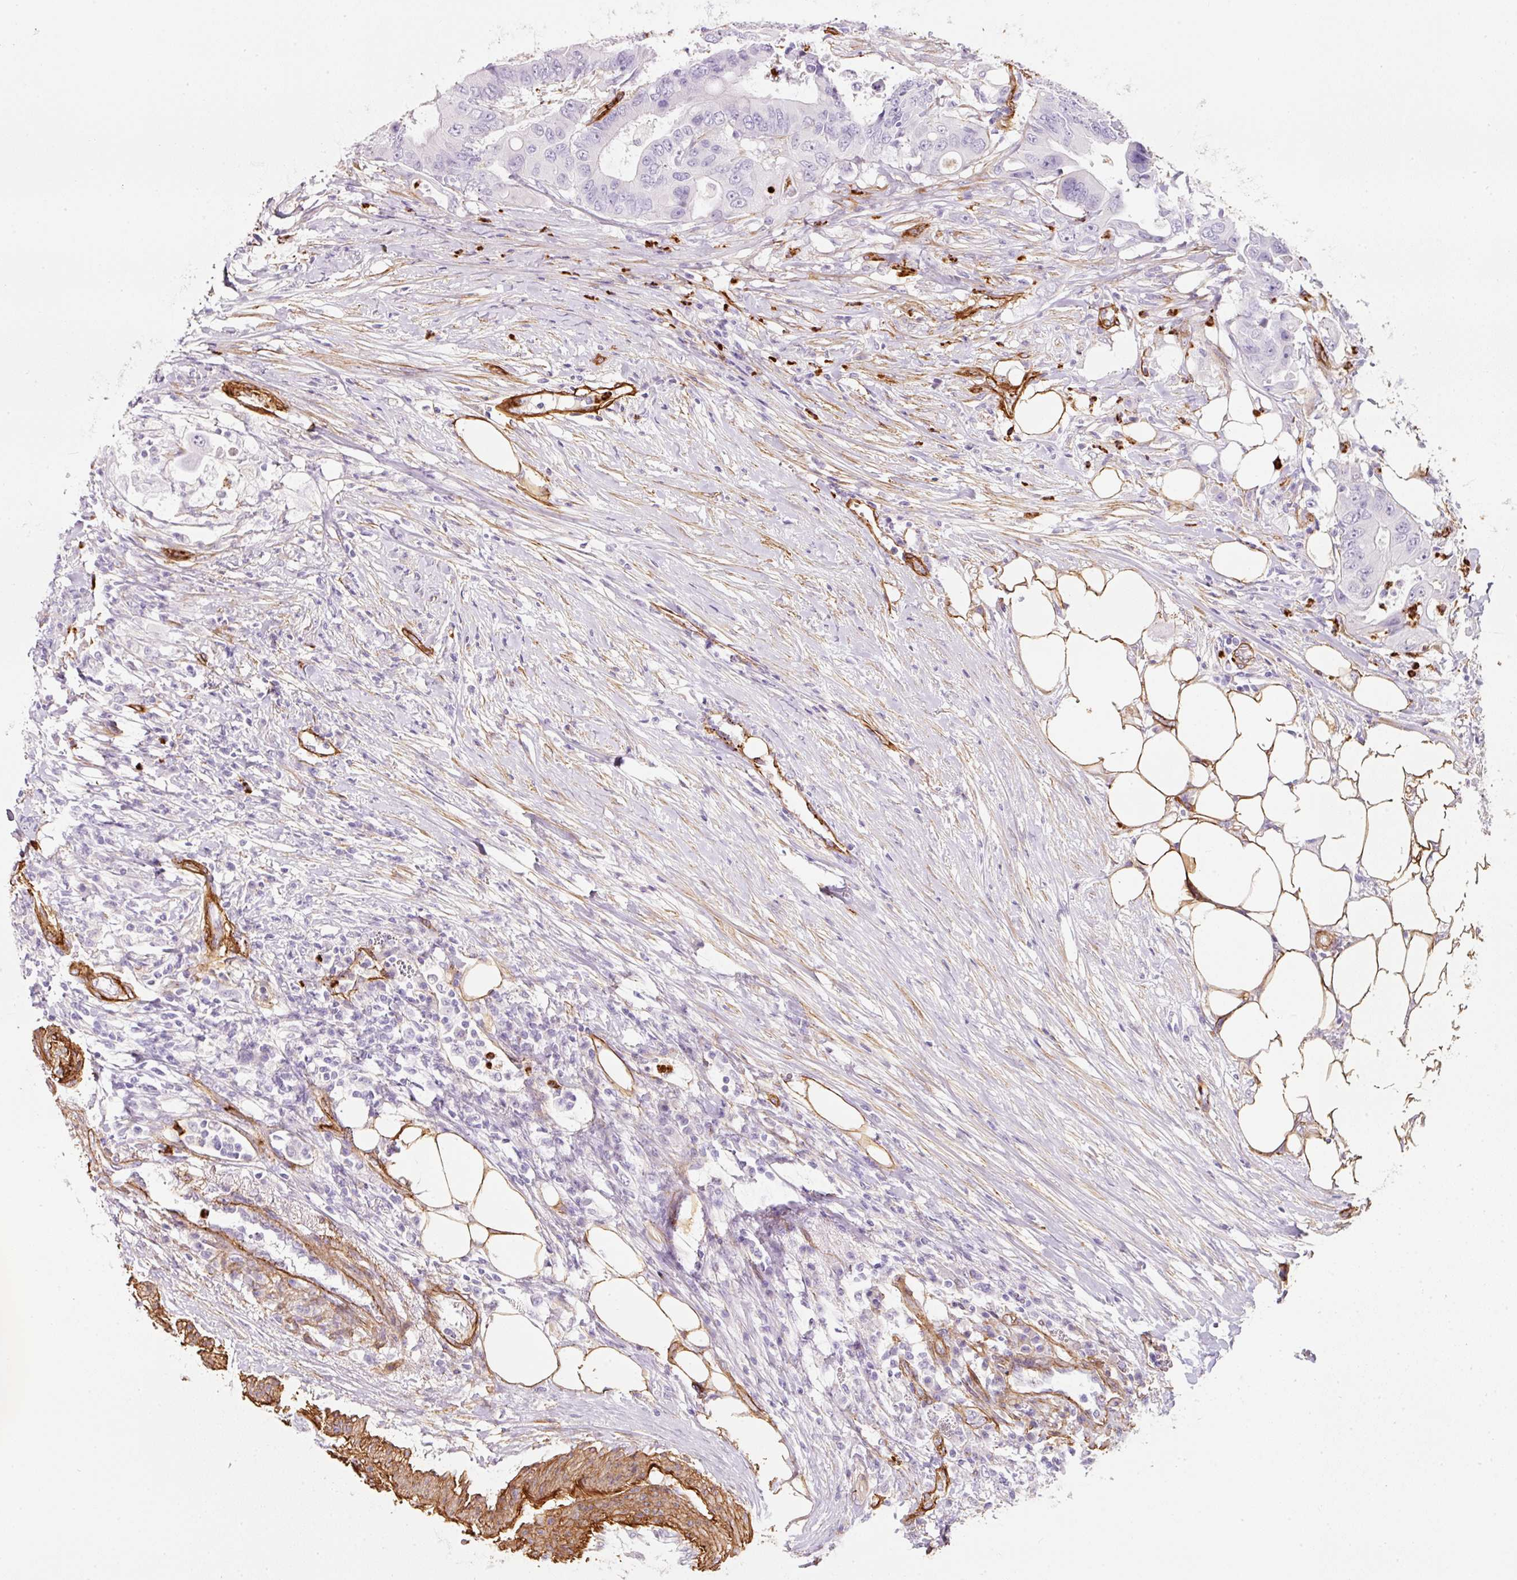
{"staining": {"intensity": "negative", "quantity": "none", "location": "none"}, "tissue": "colorectal cancer", "cell_type": "Tumor cells", "image_type": "cancer", "snomed": [{"axis": "morphology", "description": "Adenocarcinoma, NOS"}, {"axis": "topography", "description": "Colon"}], "caption": "Micrograph shows no significant protein expression in tumor cells of colorectal cancer (adenocarcinoma).", "gene": "LOXL4", "patient": {"sex": "male", "age": 71}}